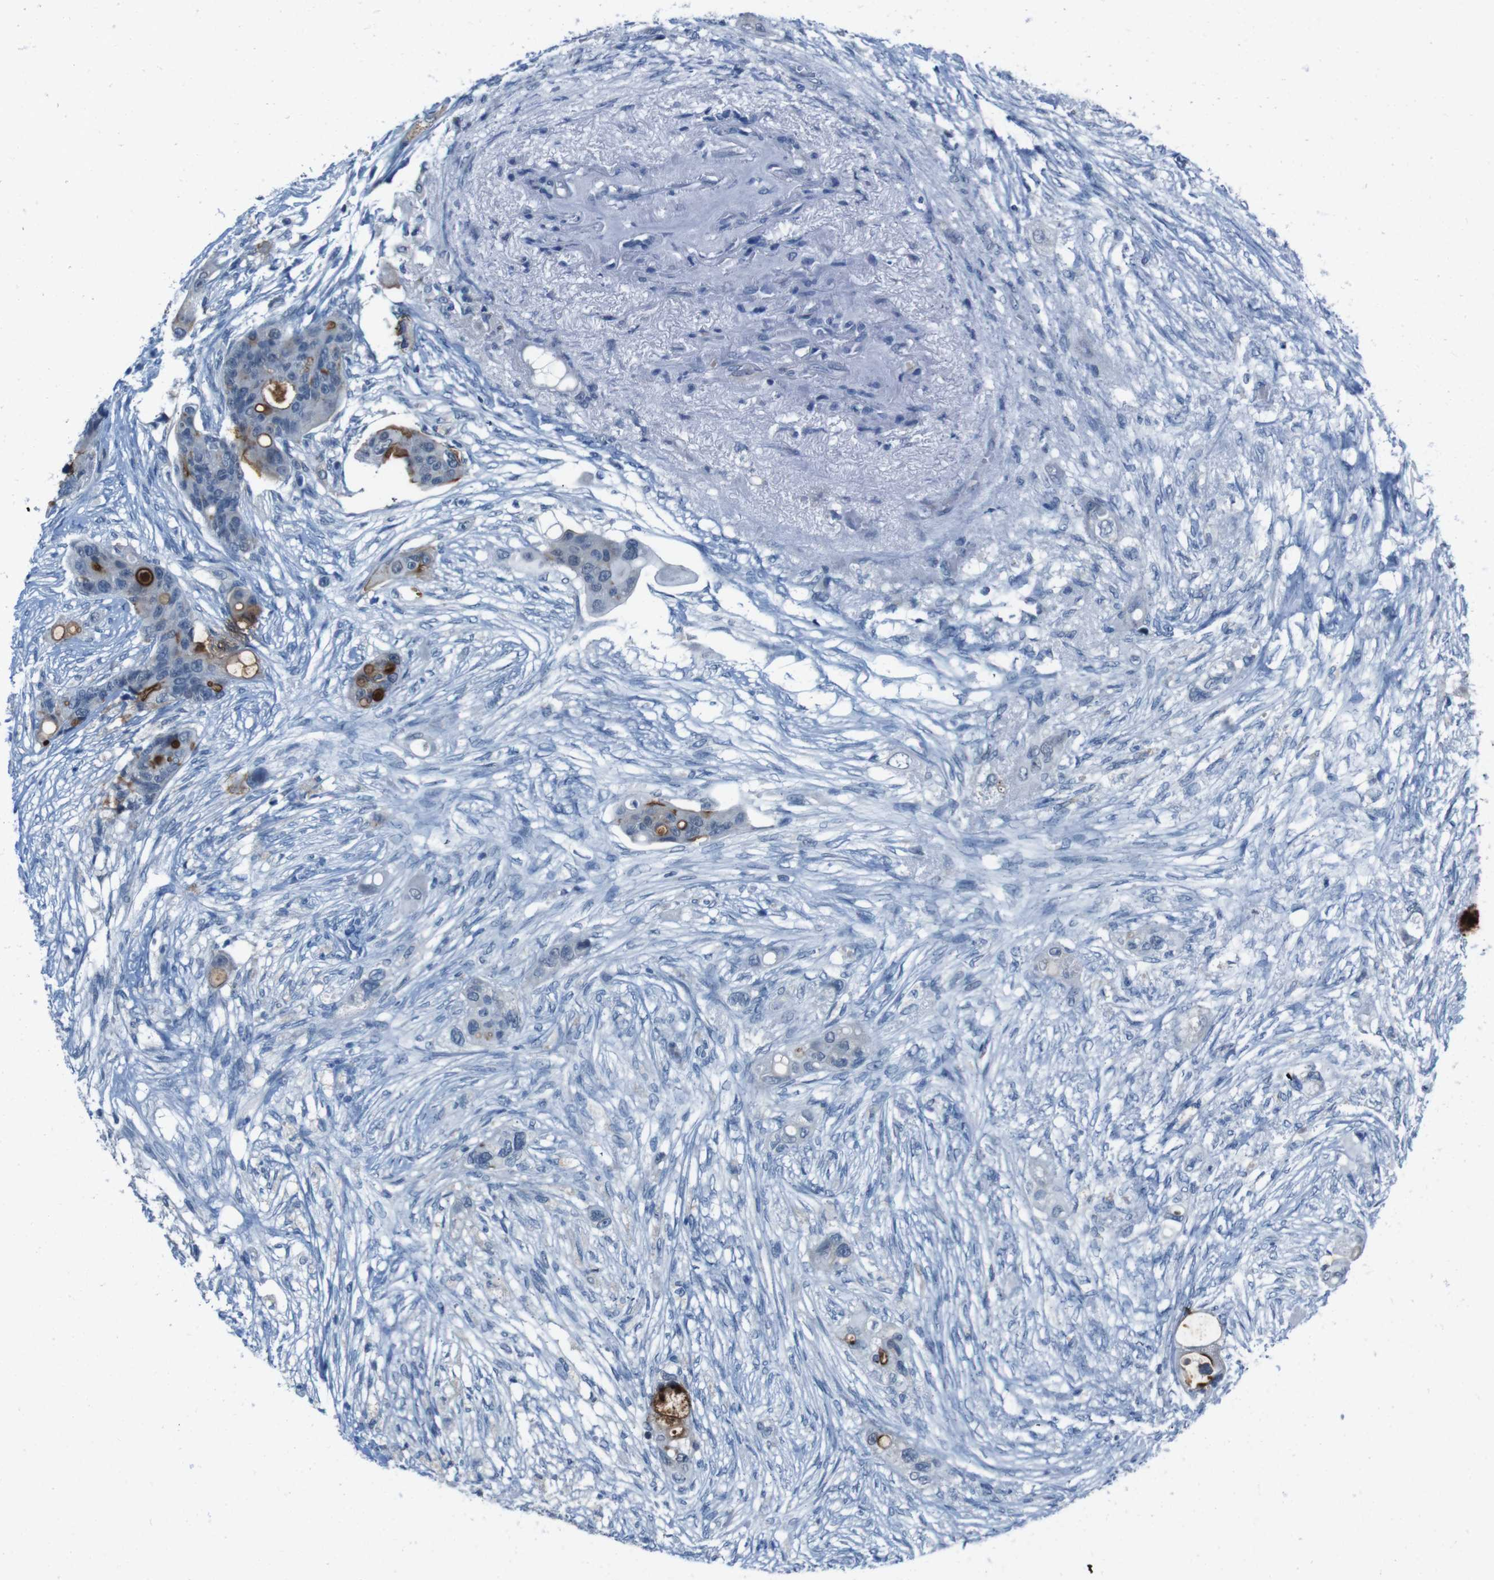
{"staining": {"intensity": "negative", "quantity": "none", "location": "none"}, "tissue": "colorectal cancer", "cell_type": "Tumor cells", "image_type": "cancer", "snomed": [{"axis": "morphology", "description": "Adenocarcinoma, NOS"}, {"axis": "topography", "description": "Colon"}], "caption": "Protein analysis of colorectal cancer shows no significant positivity in tumor cells.", "gene": "CDHR2", "patient": {"sex": "female", "age": 57}}